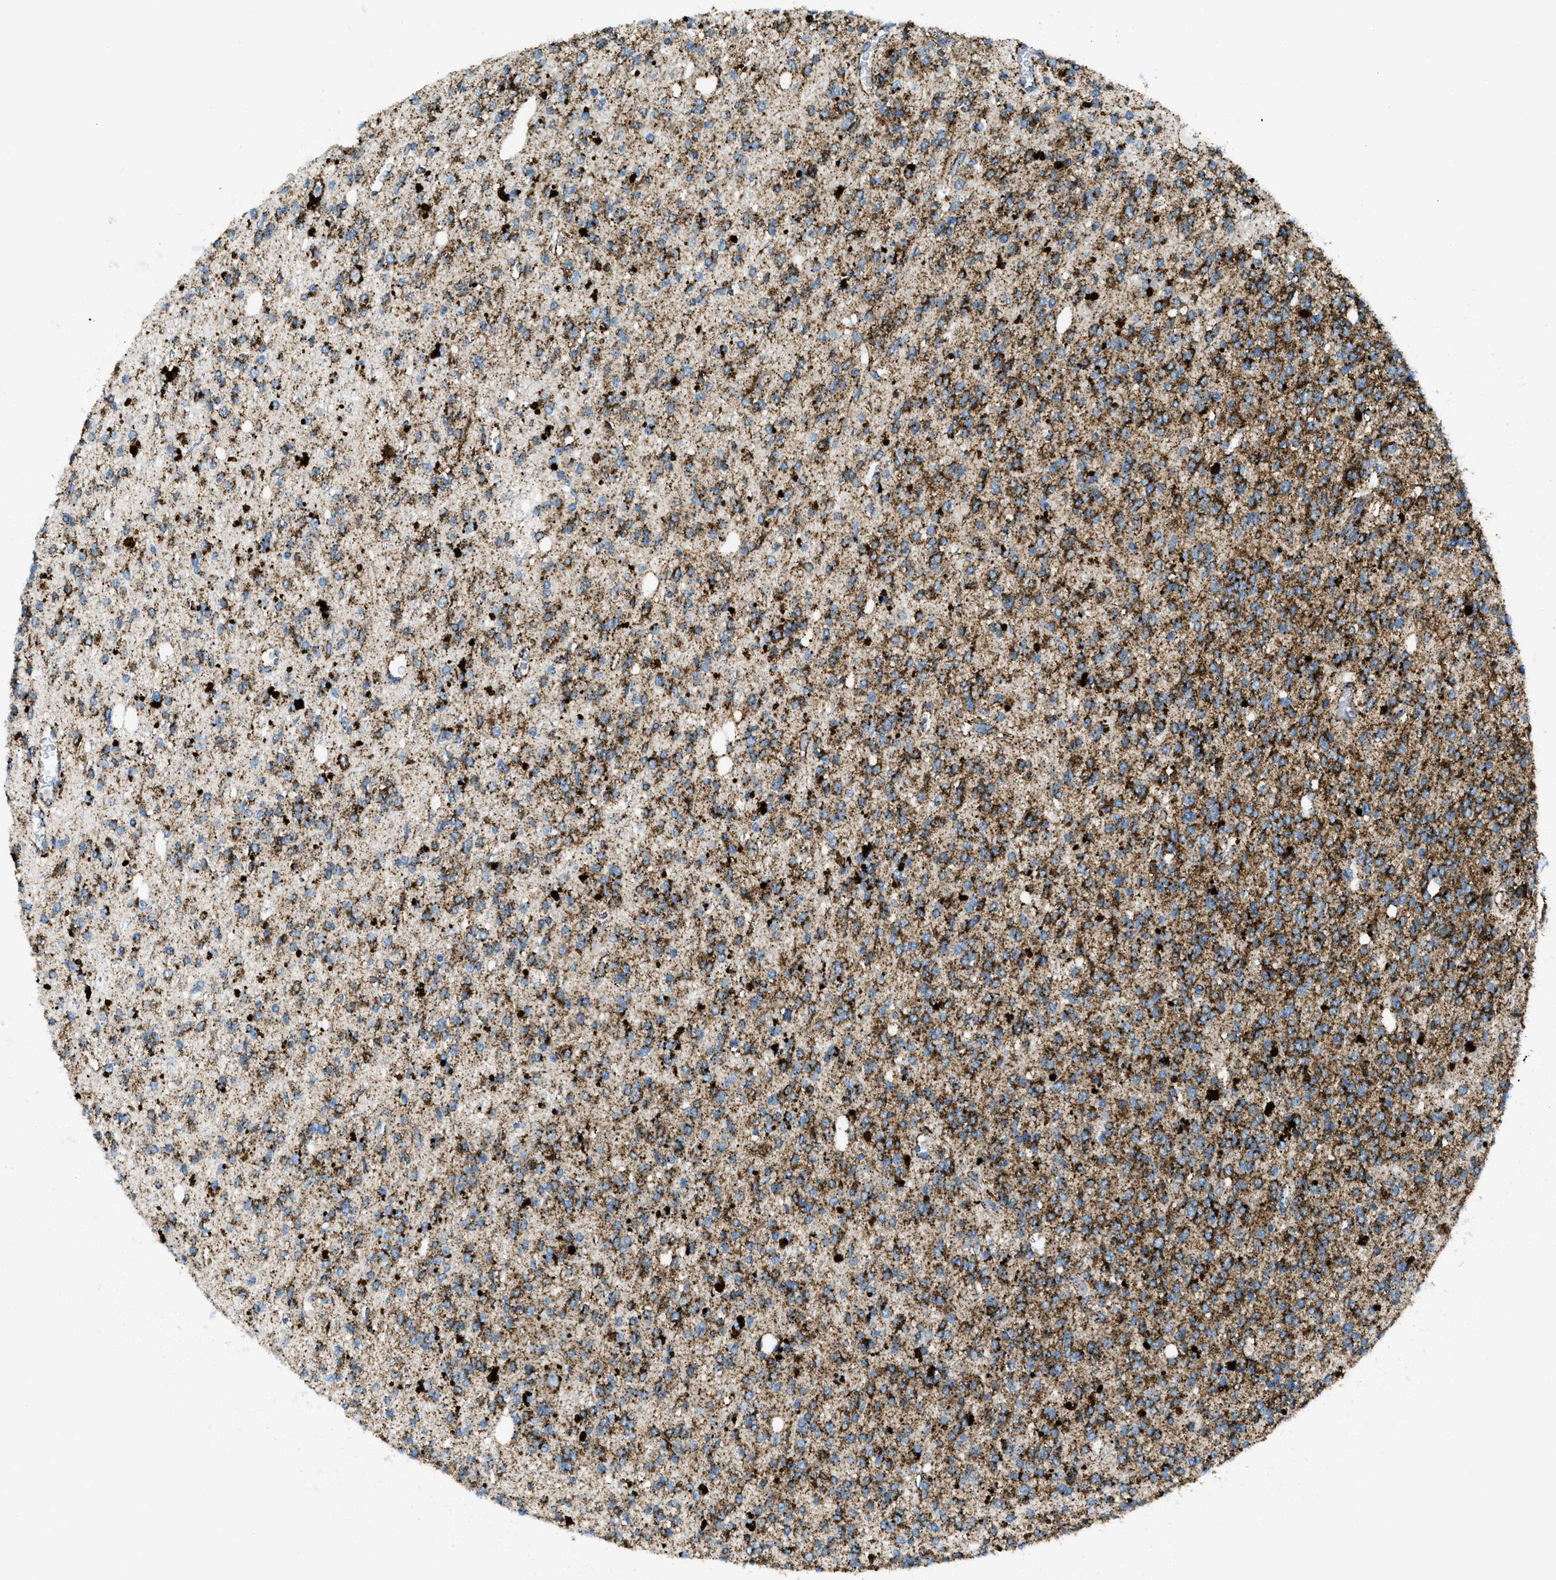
{"staining": {"intensity": "strong", "quantity": ">75%", "location": "cytoplasmic/membranous"}, "tissue": "glioma", "cell_type": "Tumor cells", "image_type": "cancer", "snomed": [{"axis": "morphology", "description": "Glioma, malignant, High grade"}, {"axis": "topography", "description": "Brain"}], "caption": "An IHC micrograph of neoplastic tissue is shown. Protein staining in brown labels strong cytoplasmic/membranous positivity in glioma within tumor cells. (Stains: DAB (3,3'-diaminobenzidine) in brown, nuclei in blue, Microscopy: brightfield microscopy at high magnification).", "gene": "SCARB2", "patient": {"sex": "male", "age": 34}}